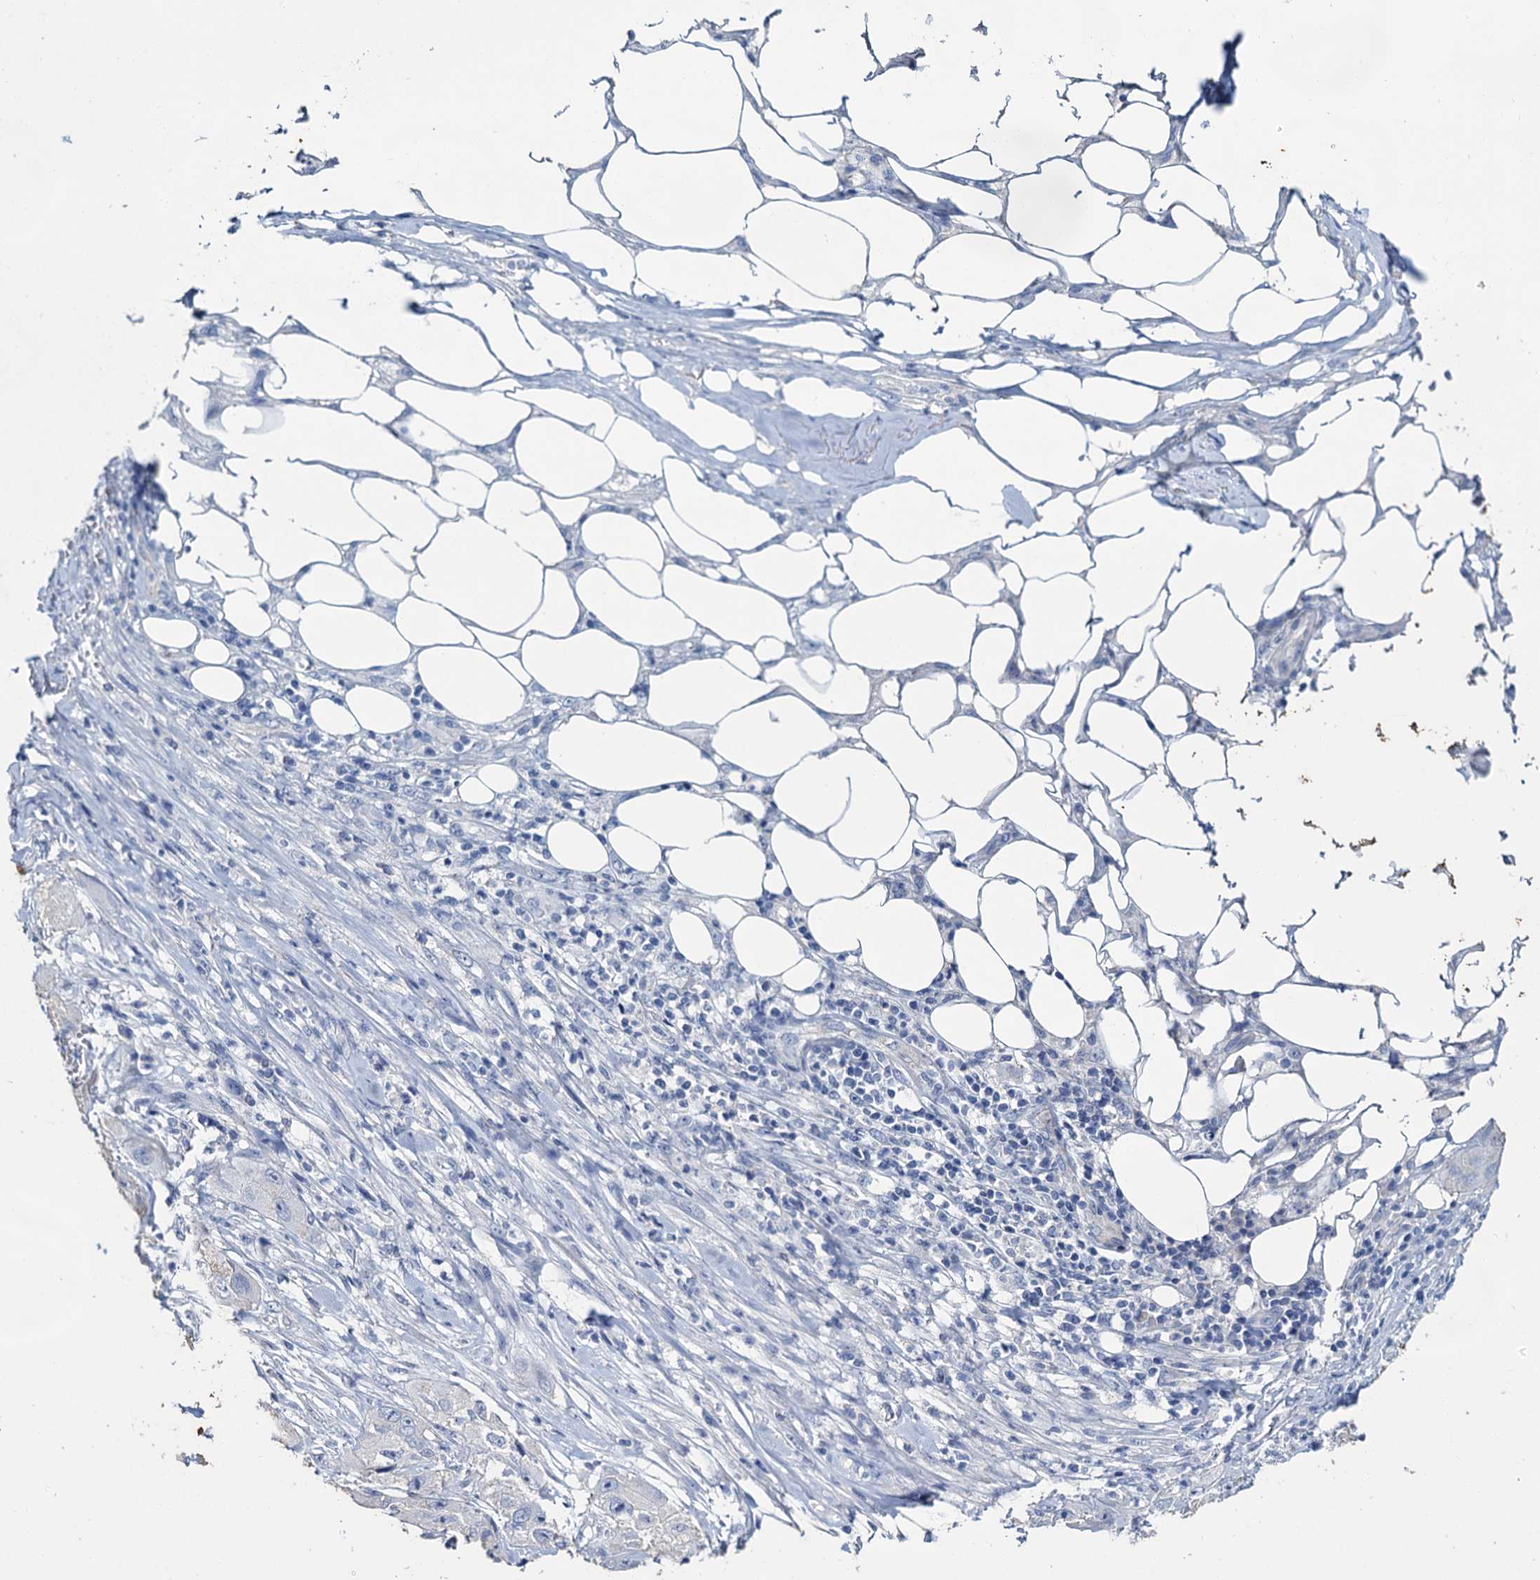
{"staining": {"intensity": "negative", "quantity": "none", "location": "none"}, "tissue": "skin cancer", "cell_type": "Tumor cells", "image_type": "cancer", "snomed": [{"axis": "morphology", "description": "Squamous cell carcinoma, NOS"}, {"axis": "topography", "description": "Skin"}, {"axis": "topography", "description": "Subcutis"}], "caption": "An immunohistochemistry (IHC) photomicrograph of skin cancer is shown. There is no staining in tumor cells of skin cancer.", "gene": "SNCB", "patient": {"sex": "male", "age": 73}}